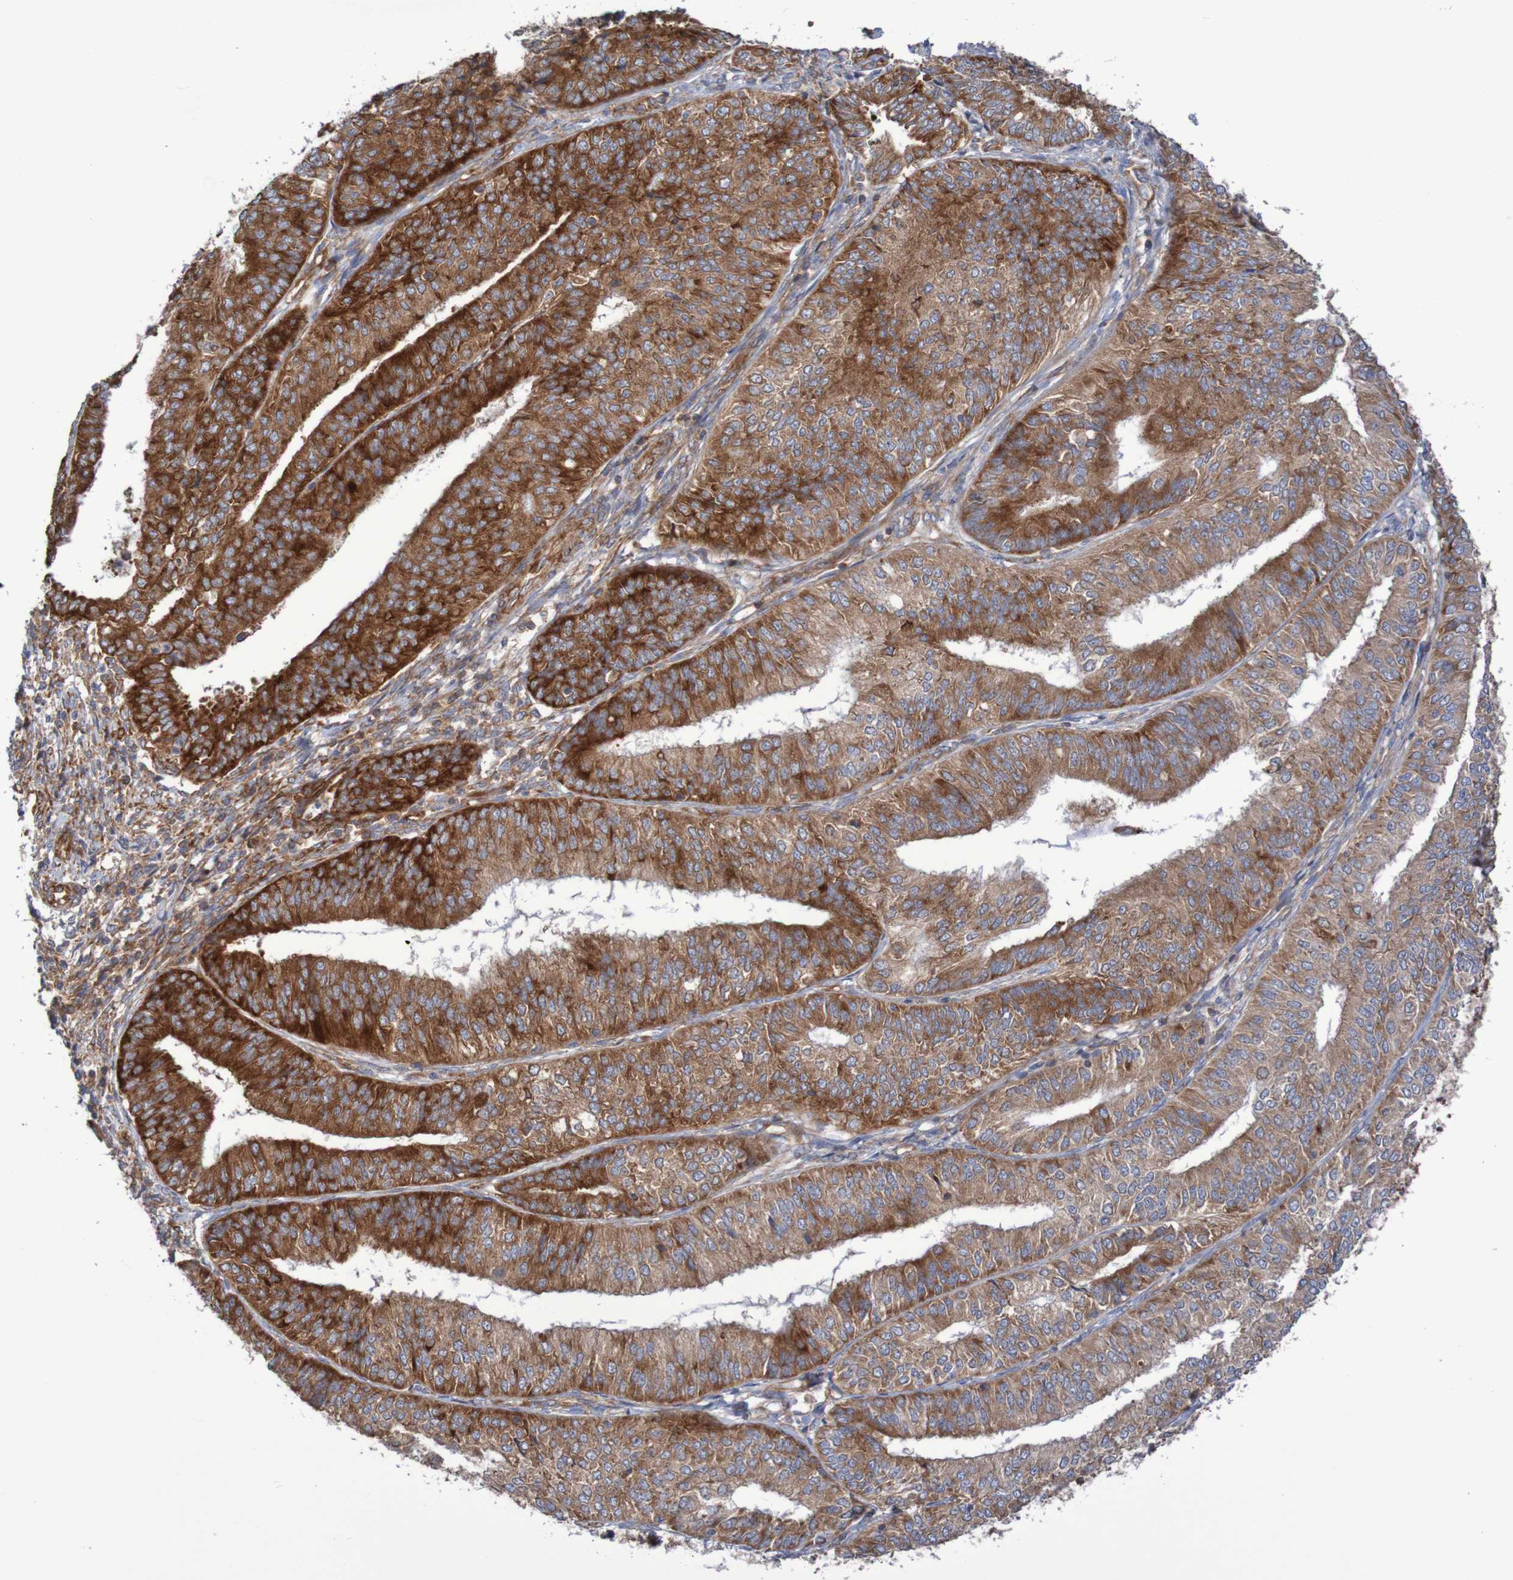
{"staining": {"intensity": "strong", "quantity": ">75%", "location": "cytoplasmic/membranous"}, "tissue": "endometrial cancer", "cell_type": "Tumor cells", "image_type": "cancer", "snomed": [{"axis": "morphology", "description": "Adenocarcinoma, NOS"}, {"axis": "topography", "description": "Endometrium"}], "caption": "Adenocarcinoma (endometrial) stained with immunohistochemistry (IHC) demonstrates strong cytoplasmic/membranous positivity in approximately >75% of tumor cells.", "gene": "FXR2", "patient": {"sex": "female", "age": 58}}